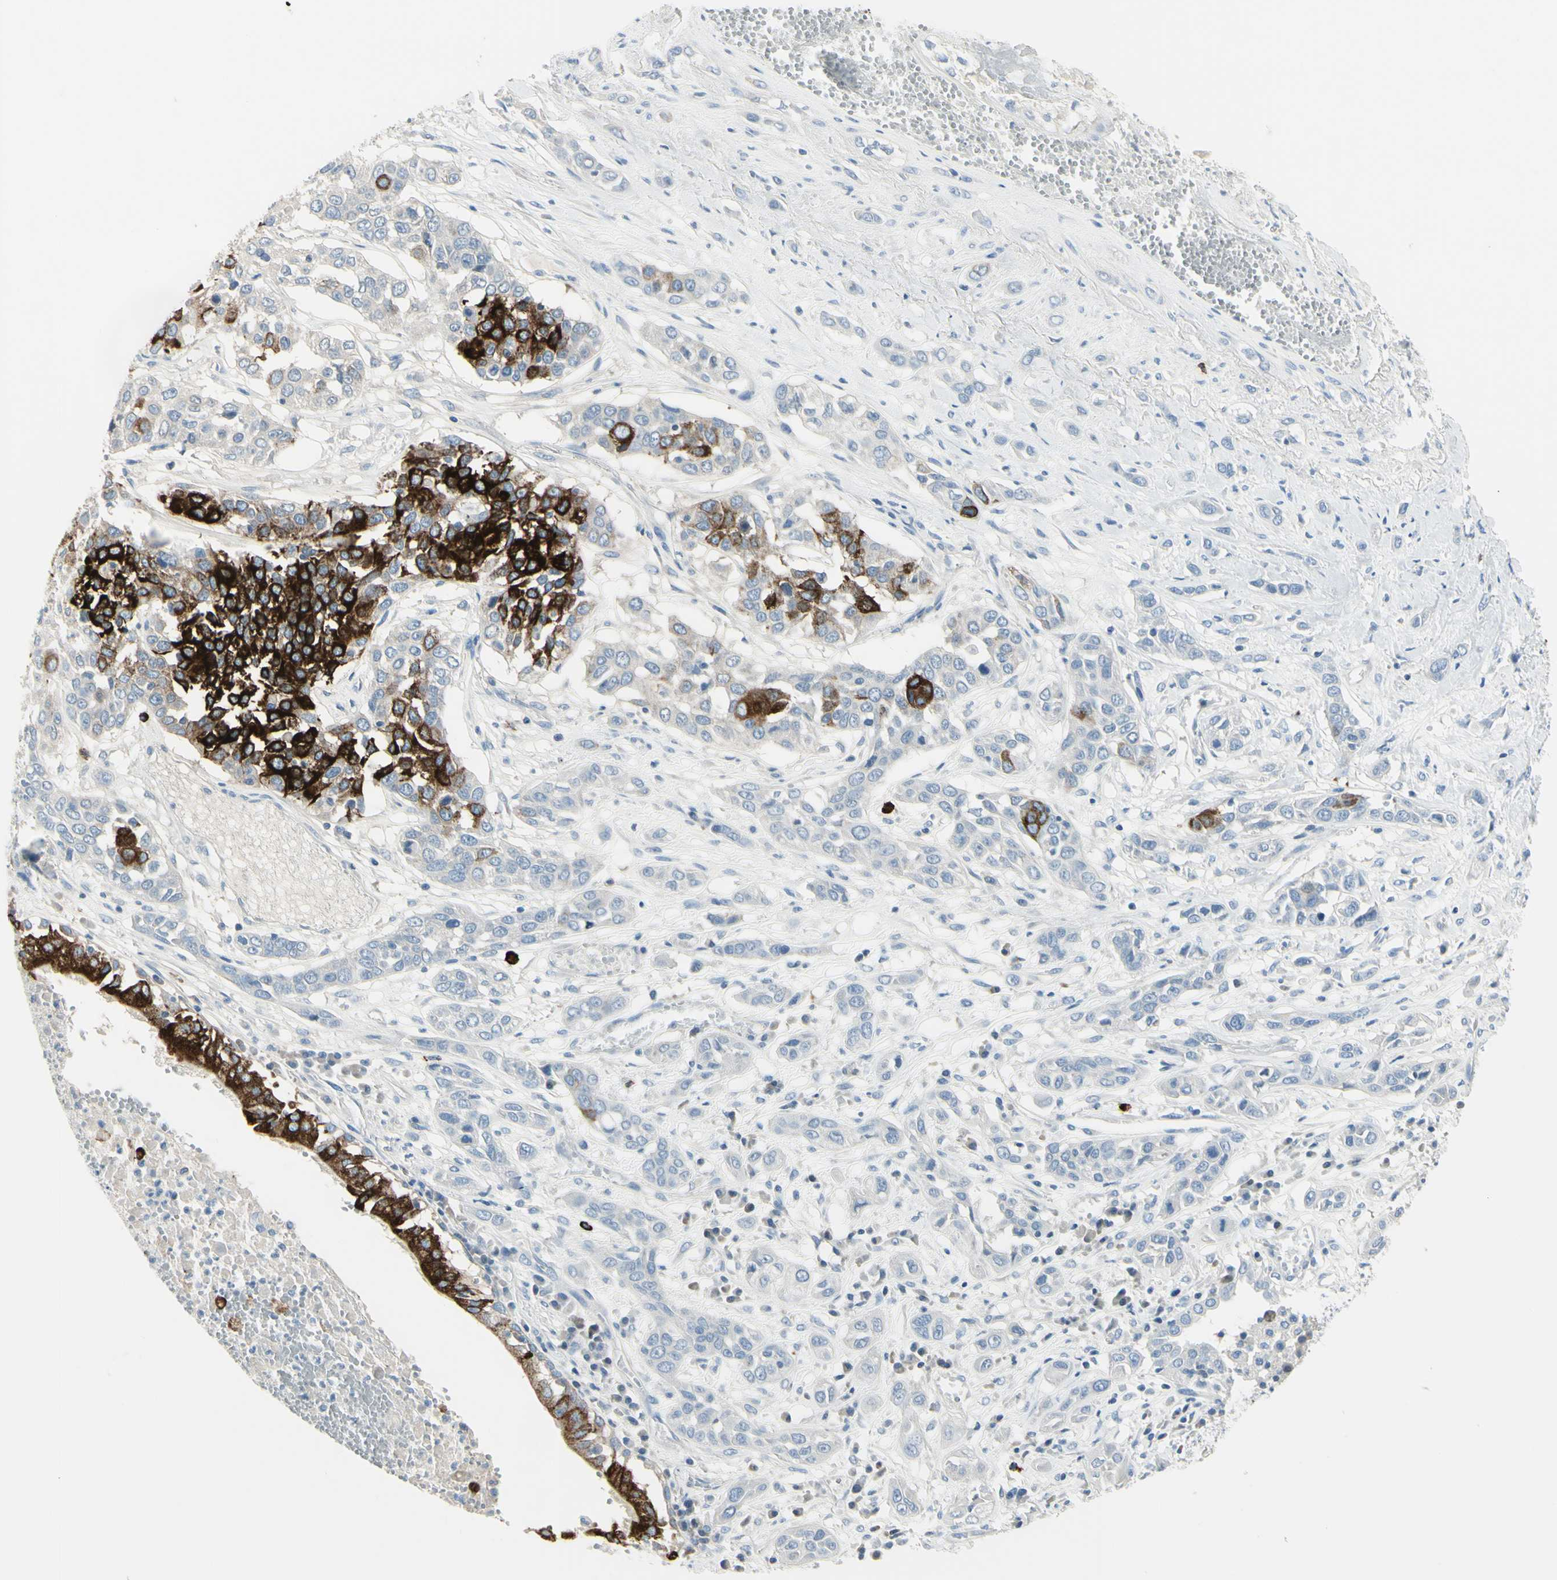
{"staining": {"intensity": "strong", "quantity": "<25%", "location": "cytoplasmic/membranous"}, "tissue": "lung cancer", "cell_type": "Tumor cells", "image_type": "cancer", "snomed": [{"axis": "morphology", "description": "Squamous cell carcinoma, NOS"}, {"axis": "topography", "description": "Lung"}], "caption": "Lung cancer stained with a brown dye exhibits strong cytoplasmic/membranous positive positivity in approximately <25% of tumor cells.", "gene": "DLG4", "patient": {"sex": "male", "age": 71}}